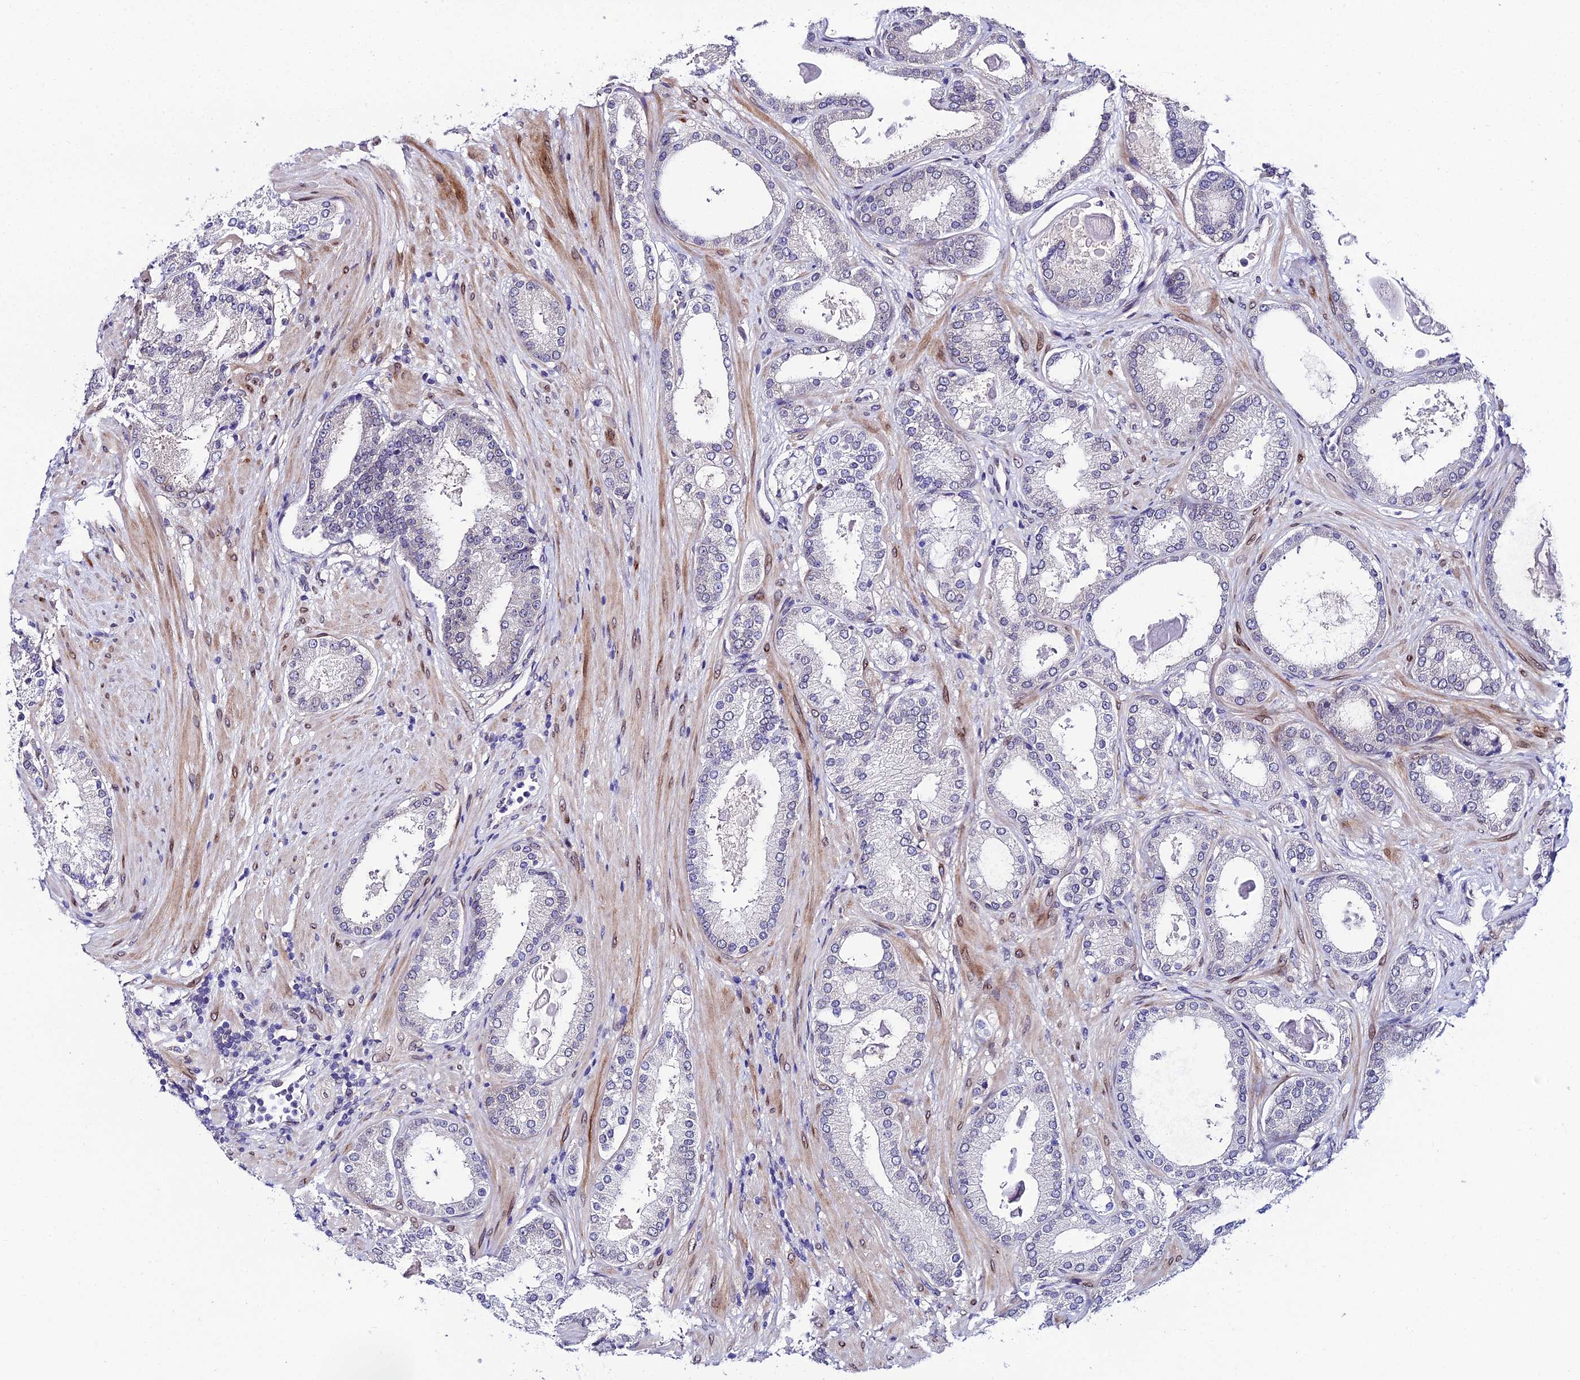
{"staining": {"intensity": "negative", "quantity": "none", "location": "none"}, "tissue": "prostate cancer", "cell_type": "Tumor cells", "image_type": "cancer", "snomed": [{"axis": "morphology", "description": "Adenocarcinoma, Low grade"}, {"axis": "topography", "description": "Prostate"}], "caption": "Immunohistochemical staining of prostate cancer (adenocarcinoma (low-grade)) shows no significant expression in tumor cells.", "gene": "DDX19A", "patient": {"sex": "male", "age": 59}}